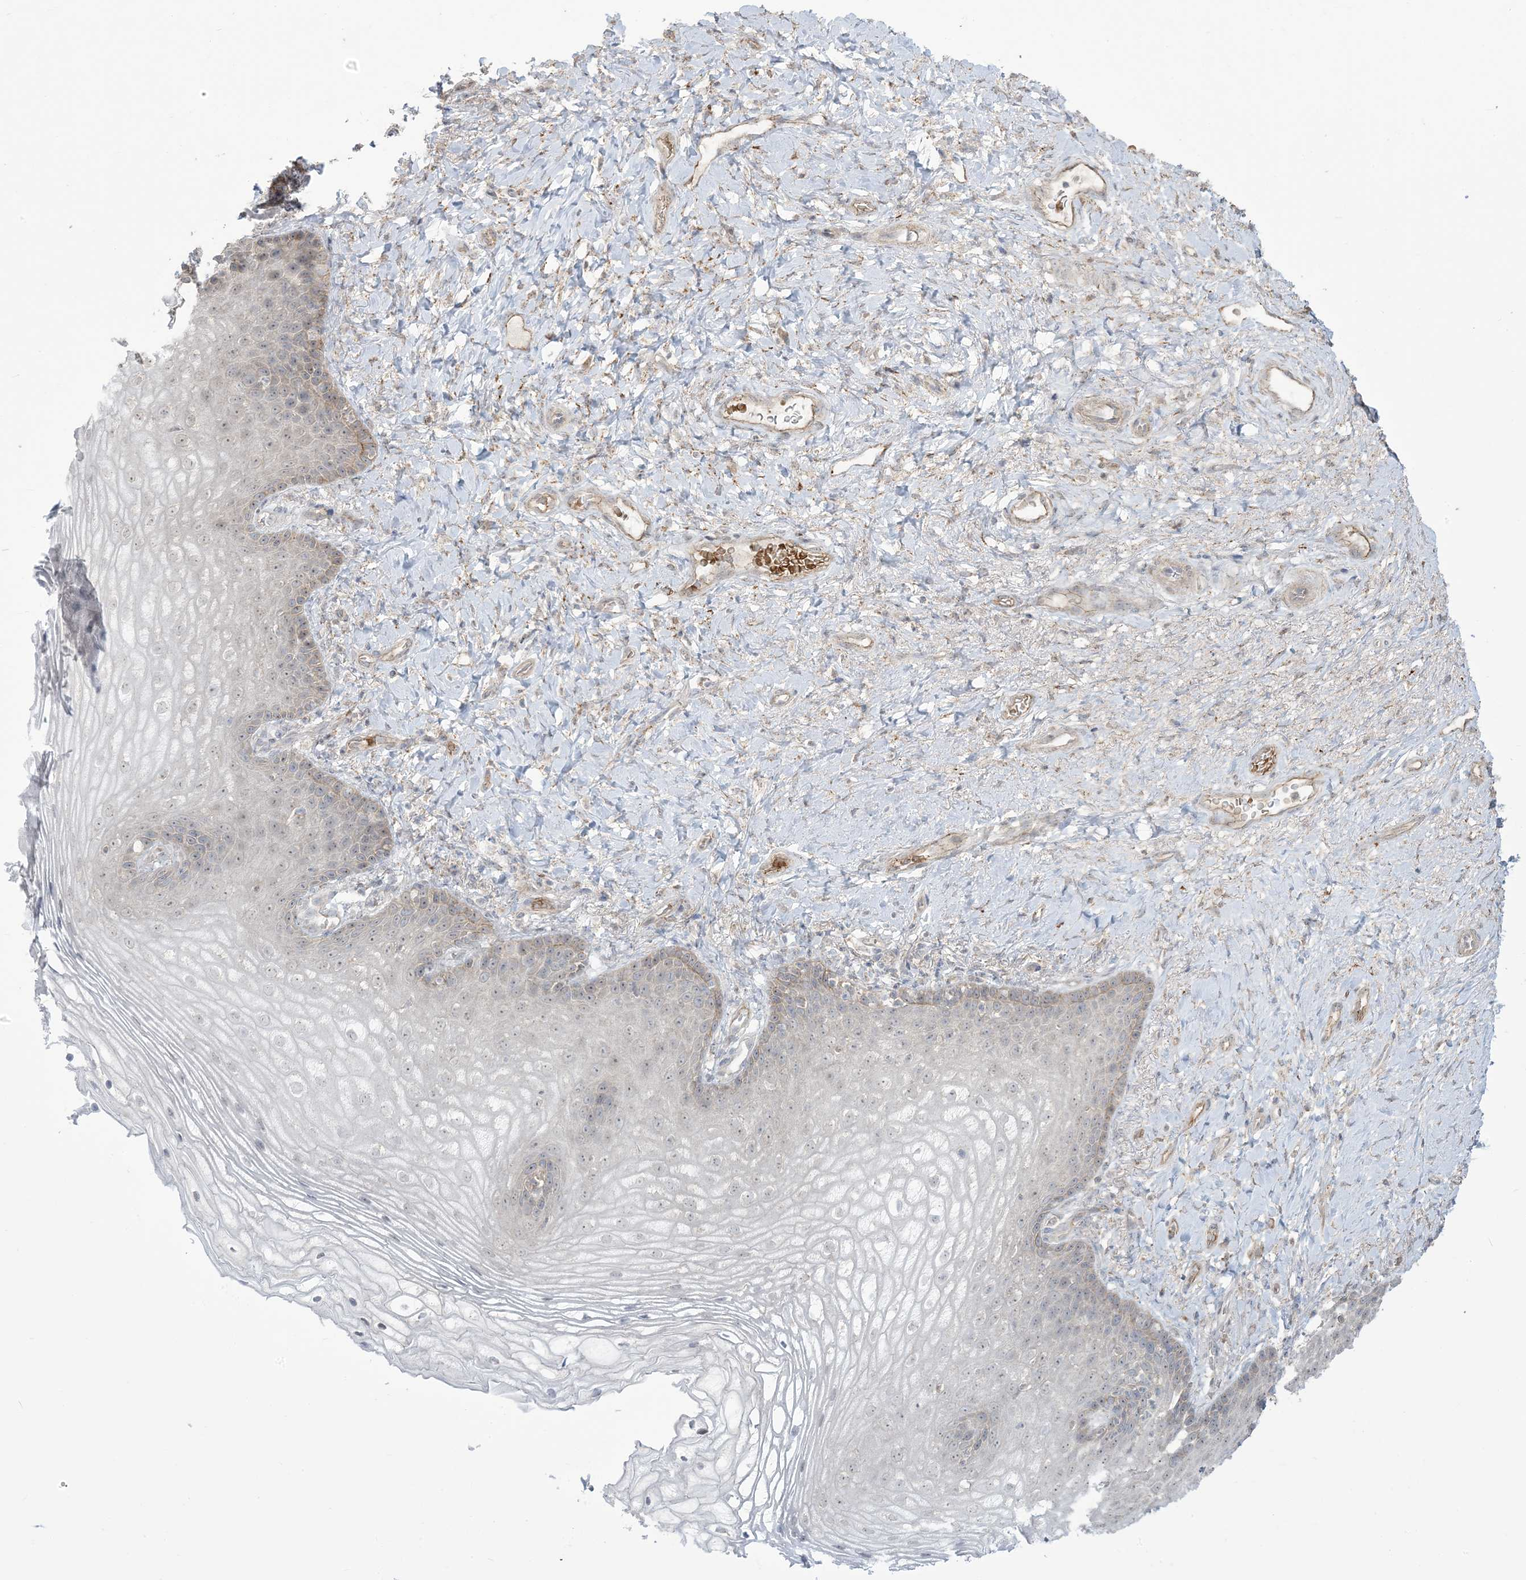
{"staining": {"intensity": "negative", "quantity": "none", "location": "none"}, "tissue": "vagina", "cell_type": "Squamous epithelial cells", "image_type": "normal", "snomed": [{"axis": "morphology", "description": "Normal tissue, NOS"}, {"axis": "topography", "description": "Vagina"}], "caption": "The immunohistochemistry (IHC) photomicrograph has no significant expression in squamous epithelial cells of vagina.", "gene": "KLHL18", "patient": {"sex": "female", "age": 60}}